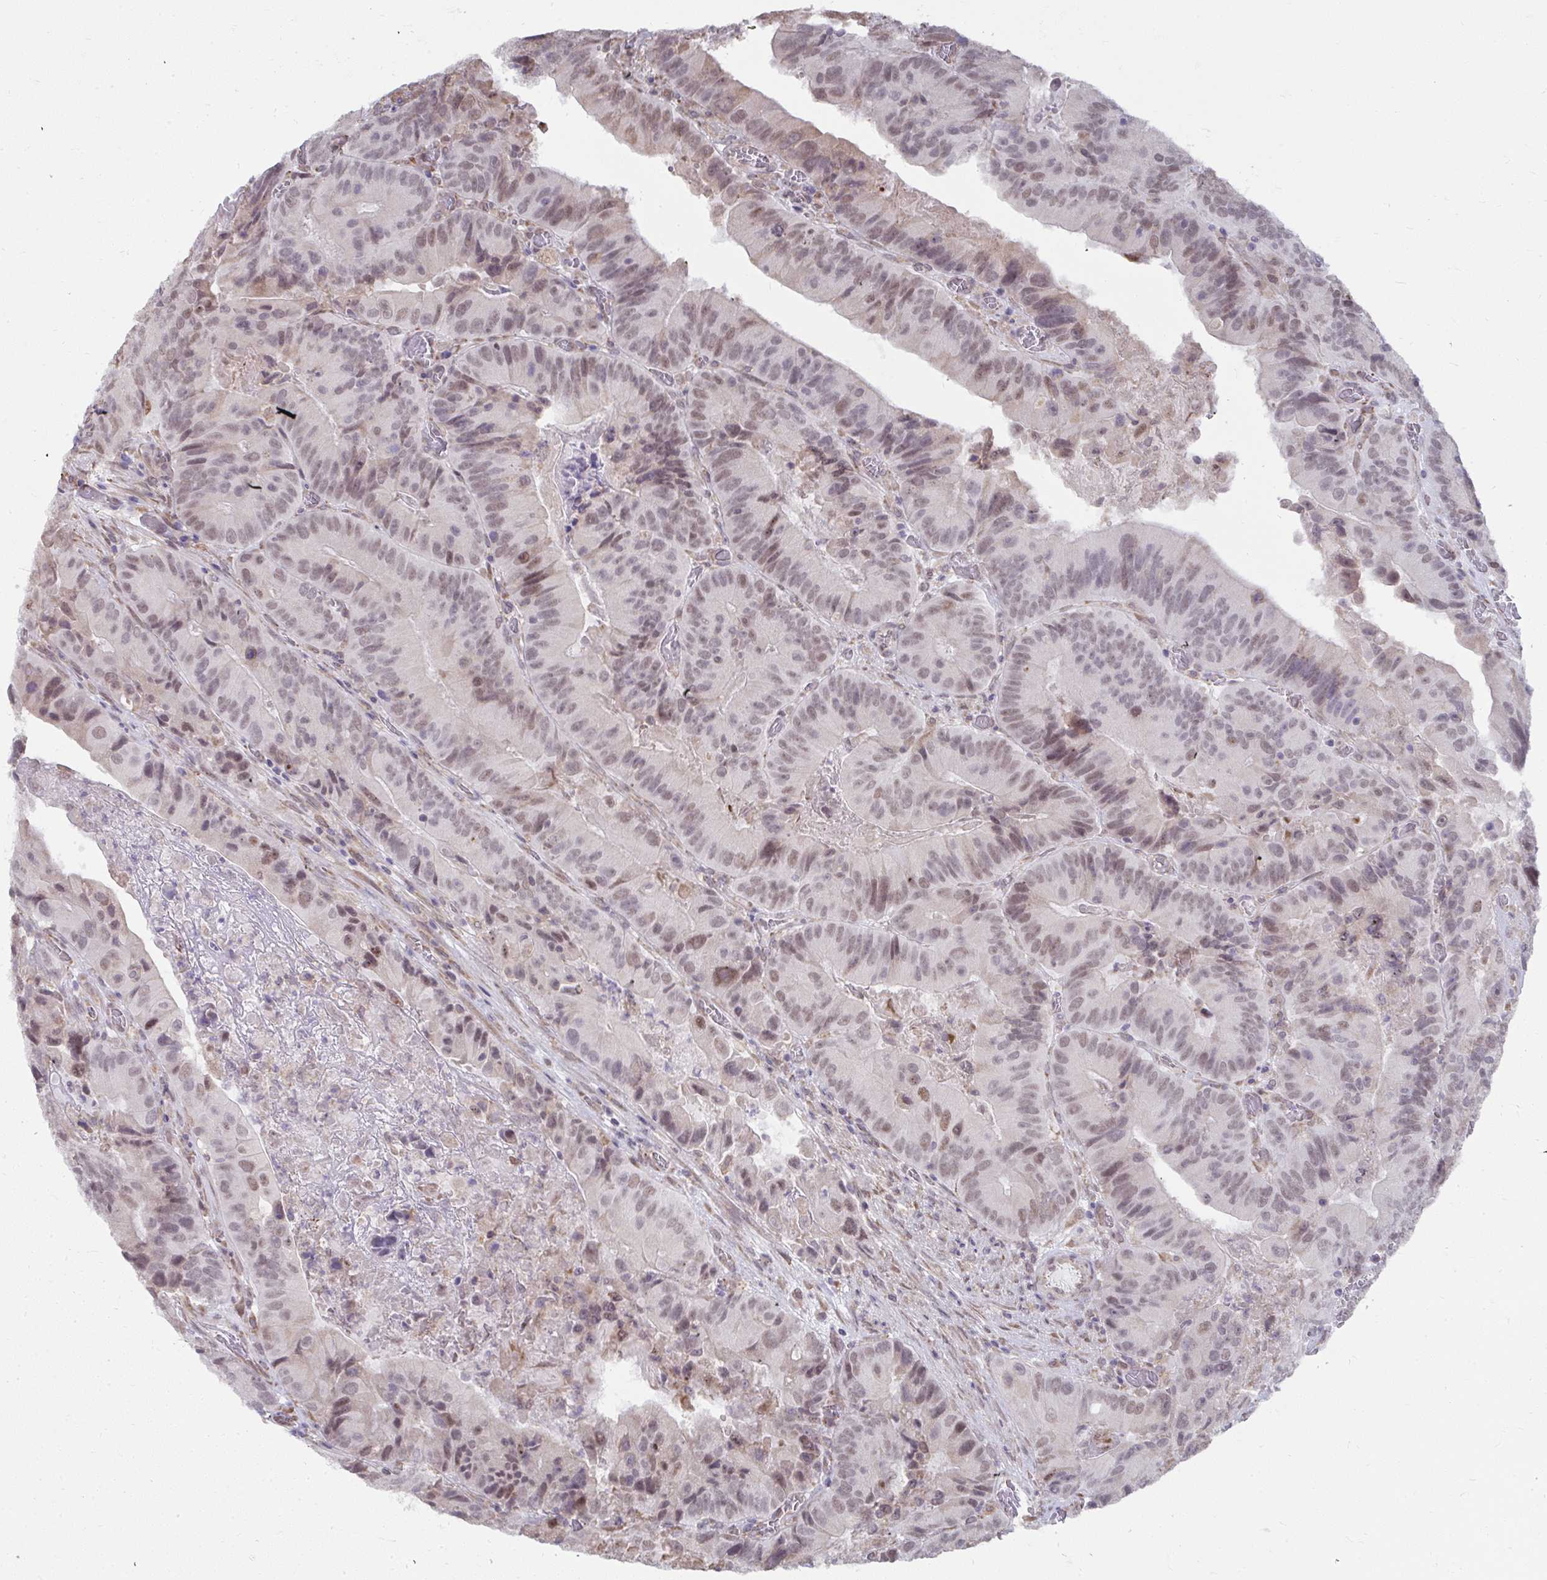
{"staining": {"intensity": "weak", "quantity": "25%-75%", "location": "nuclear"}, "tissue": "colorectal cancer", "cell_type": "Tumor cells", "image_type": "cancer", "snomed": [{"axis": "morphology", "description": "Adenocarcinoma, NOS"}, {"axis": "topography", "description": "Colon"}], "caption": "Tumor cells reveal weak nuclear positivity in about 25%-75% of cells in colorectal cancer (adenocarcinoma). The protein of interest is stained brown, and the nuclei are stained in blue (DAB IHC with brightfield microscopy, high magnification).", "gene": "NMNAT1", "patient": {"sex": "female", "age": 86}}